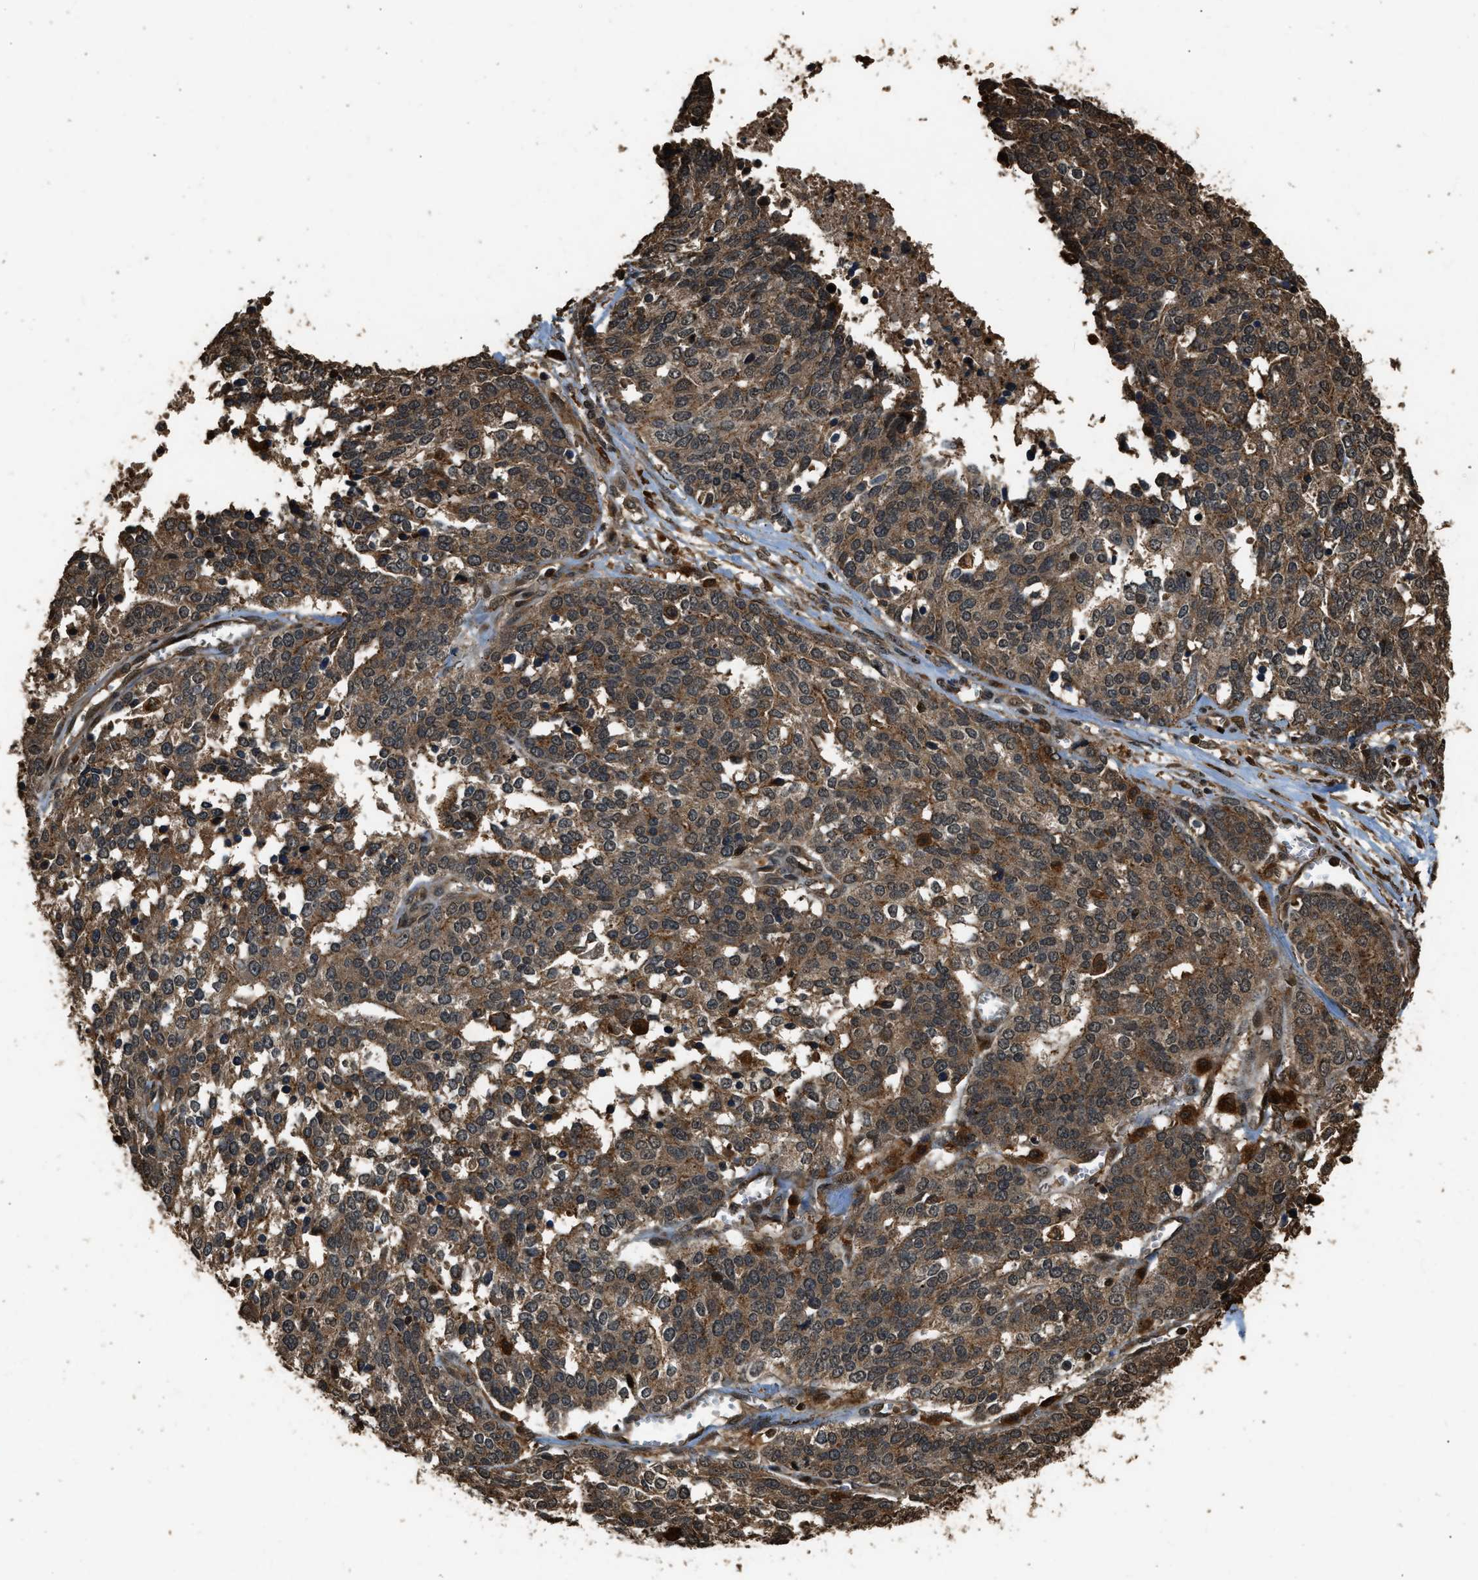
{"staining": {"intensity": "weak", "quantity": ">75%", "location": "cytoplasmic/membranous"}, "tissue": "ovarian cancer", "cell_type": "Tumor cells", "image_type": "cancer", "snomed": [{"axis": "morphology", "description": "Cystadenocarcinoma, serous, NOS"}, {"axis": "topography", "description": "Ovary"}], "caption": "A histopathology image showing weak cytoplasmic/membranous staining in about >75% of tumor cells in ovarian cancer, as visualized by brown immunohistochemical staining.", "gene": "RAP2A", "patient": {"sex": "female", "age": 44}}